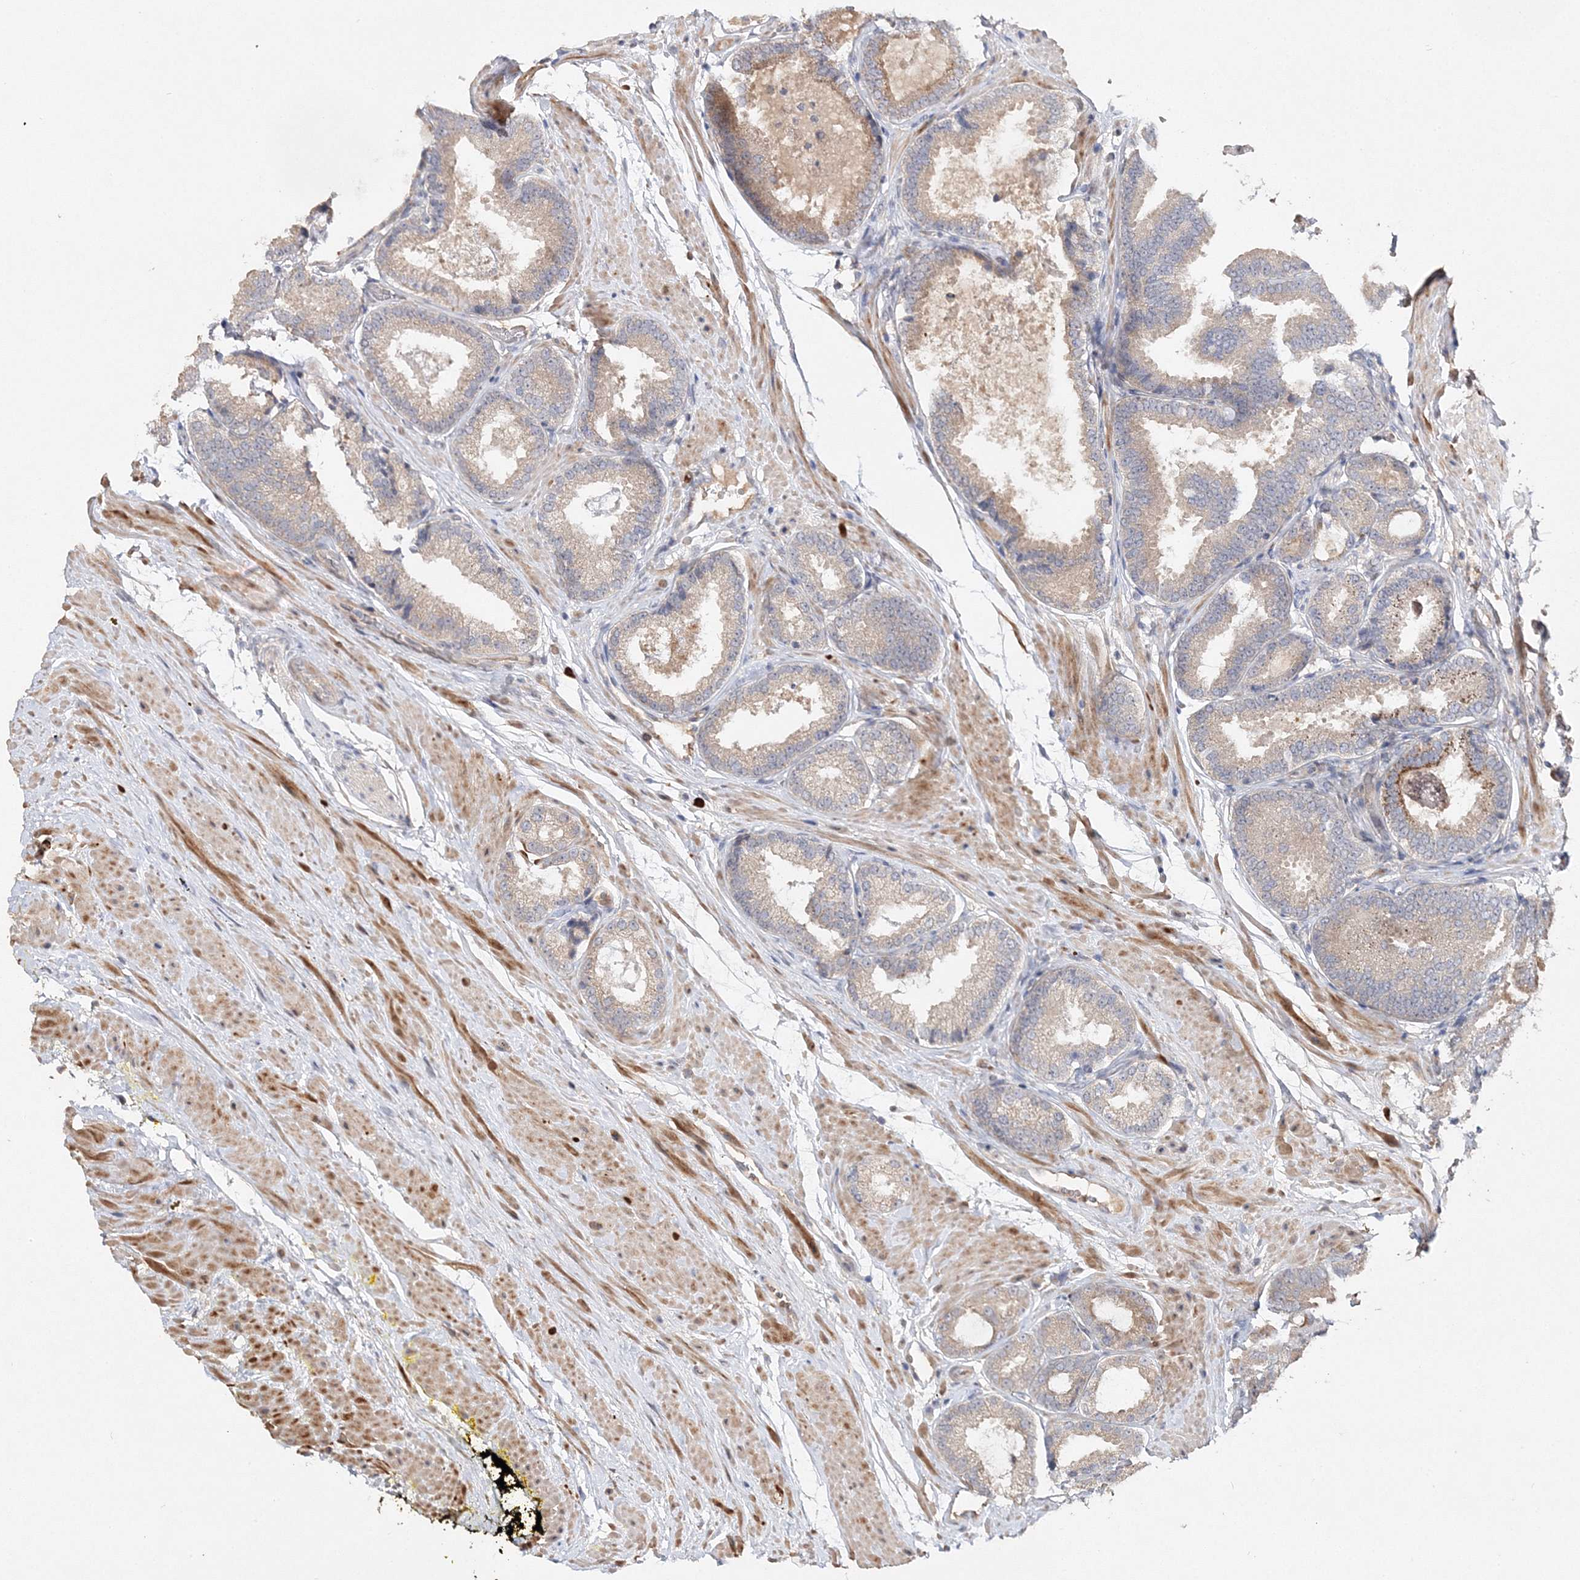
{"staining": {"intensity": "weak", "quantity": "25%-75%", "location": "cytoplasmic/membranous"}, "tissue": "prostate cancer", "cell_type": "Tumor cells", "image_type": "cancer", "snomed": [{"axis": "morphology", "description": "Adenocarcinoma, Low grade"}, {"axis": "topography", "description": "Prostate"}], "caption": "Protein analysis of prostate cancer tissue exhibits weak cytoplasmic/membranous positivity in about 25%-75% of tumor cells.", "gene": "GJB5", "patient": {"sex": "male", "age": 71}}